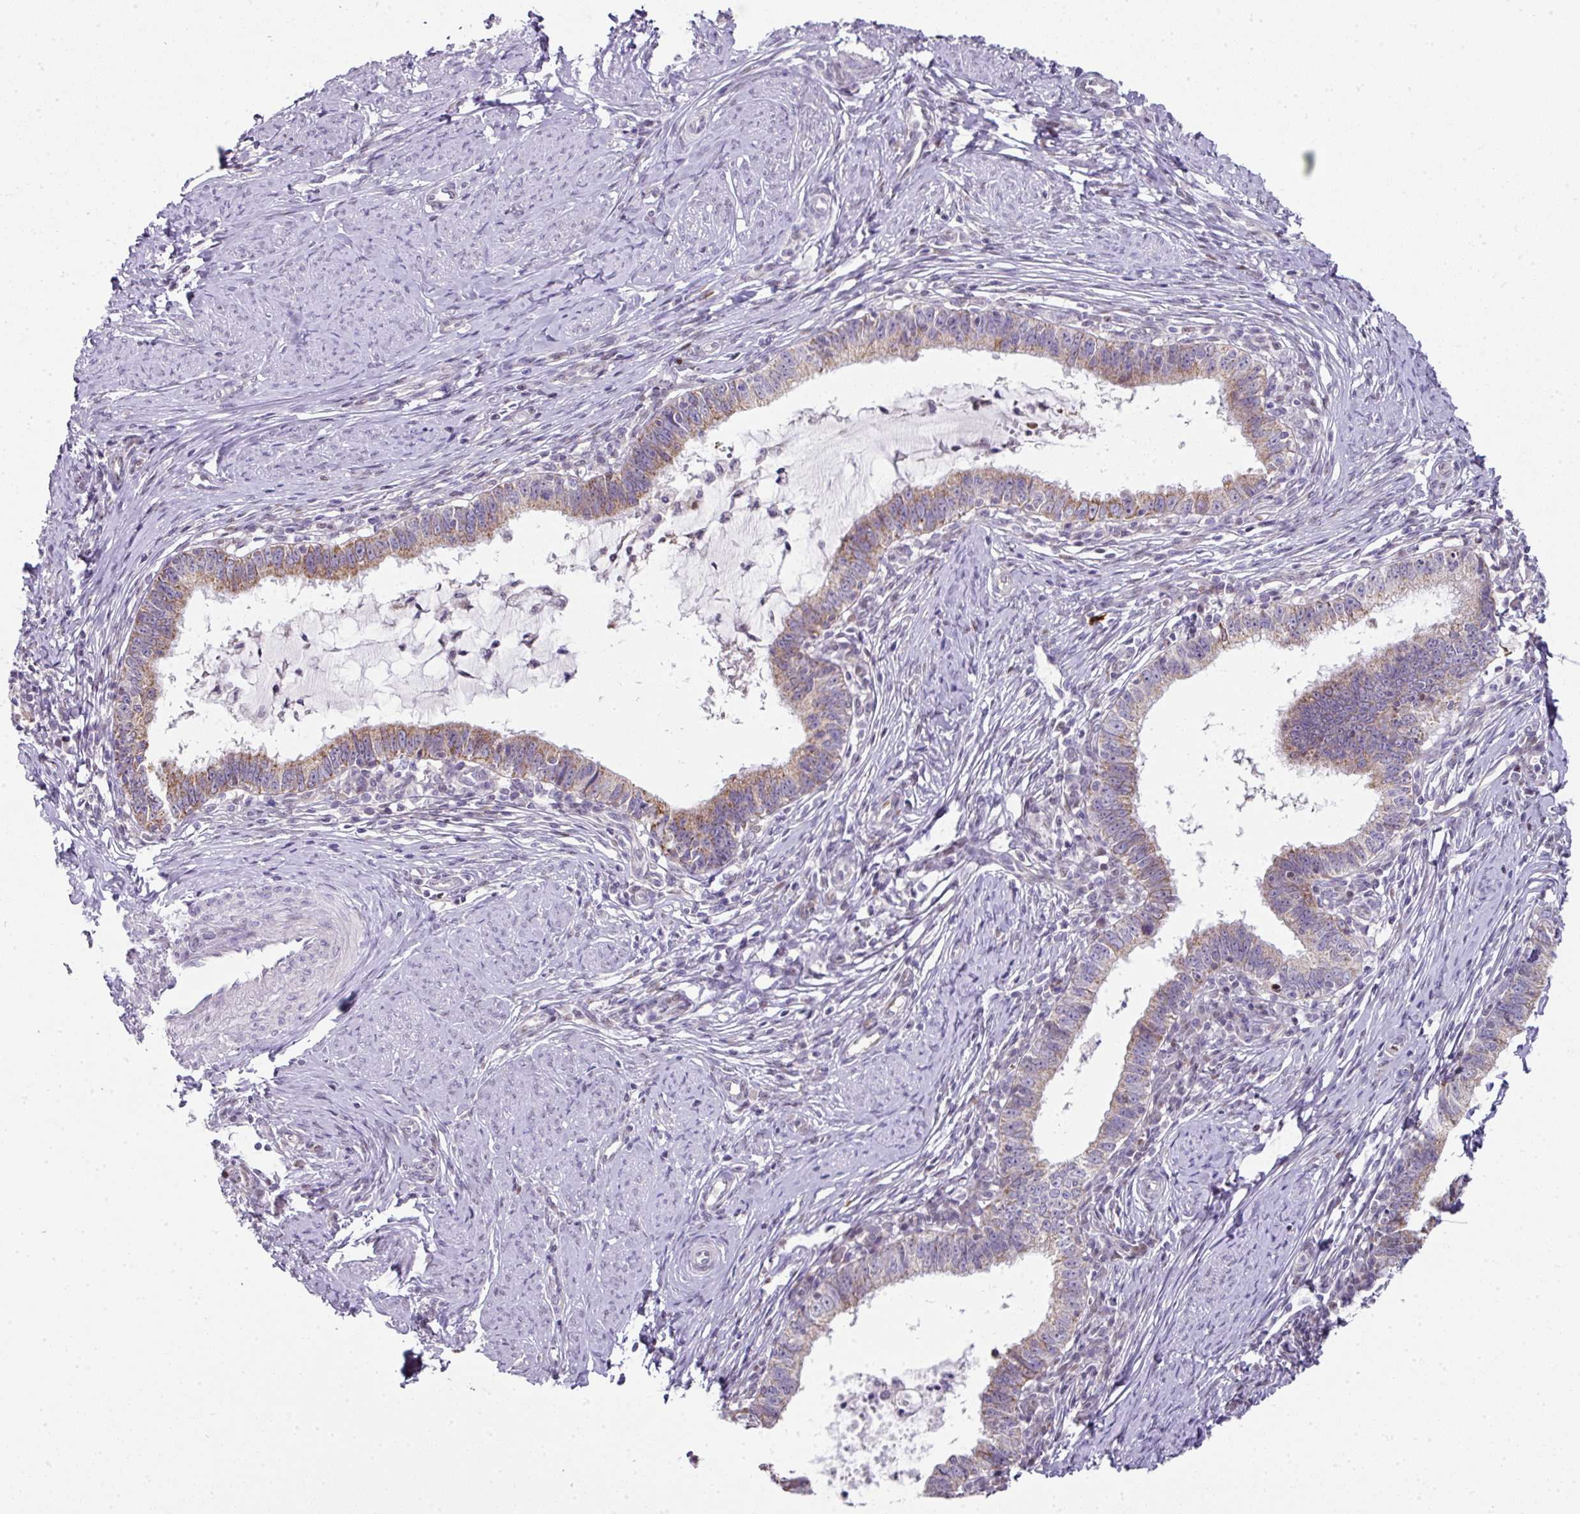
{"staining": {"intensity": "moderate", "quantity": "<25%", "location": "cytoplasmic/membranous,nuclear"}, "tissue": "cervical cancer", "cell_type": "Tumor cells", "image_type": "cancer", "snomed": [{"axis": "morphology", "description": "Adenocarcinoma, NOS"}, {"axis": "topography", "description": "Cervix"}], "caption": "IHC staining of cervical cancer (adenocarcinoma), which demonstrates low levels of moderate cytoplasmic/membranous and nuclear expression in approximately <25% of tumor cells indicating moderate cytoplasmic/membranous and nuclear protein staining. The staining was performed using DAB (3,3'-diaminobenzidine) (brown) for protein detection and nuclei were counterstained in hematoxylin (blue).", "gene": "ANKRD18A", "patient": {"sex": "female", "age": 36}}